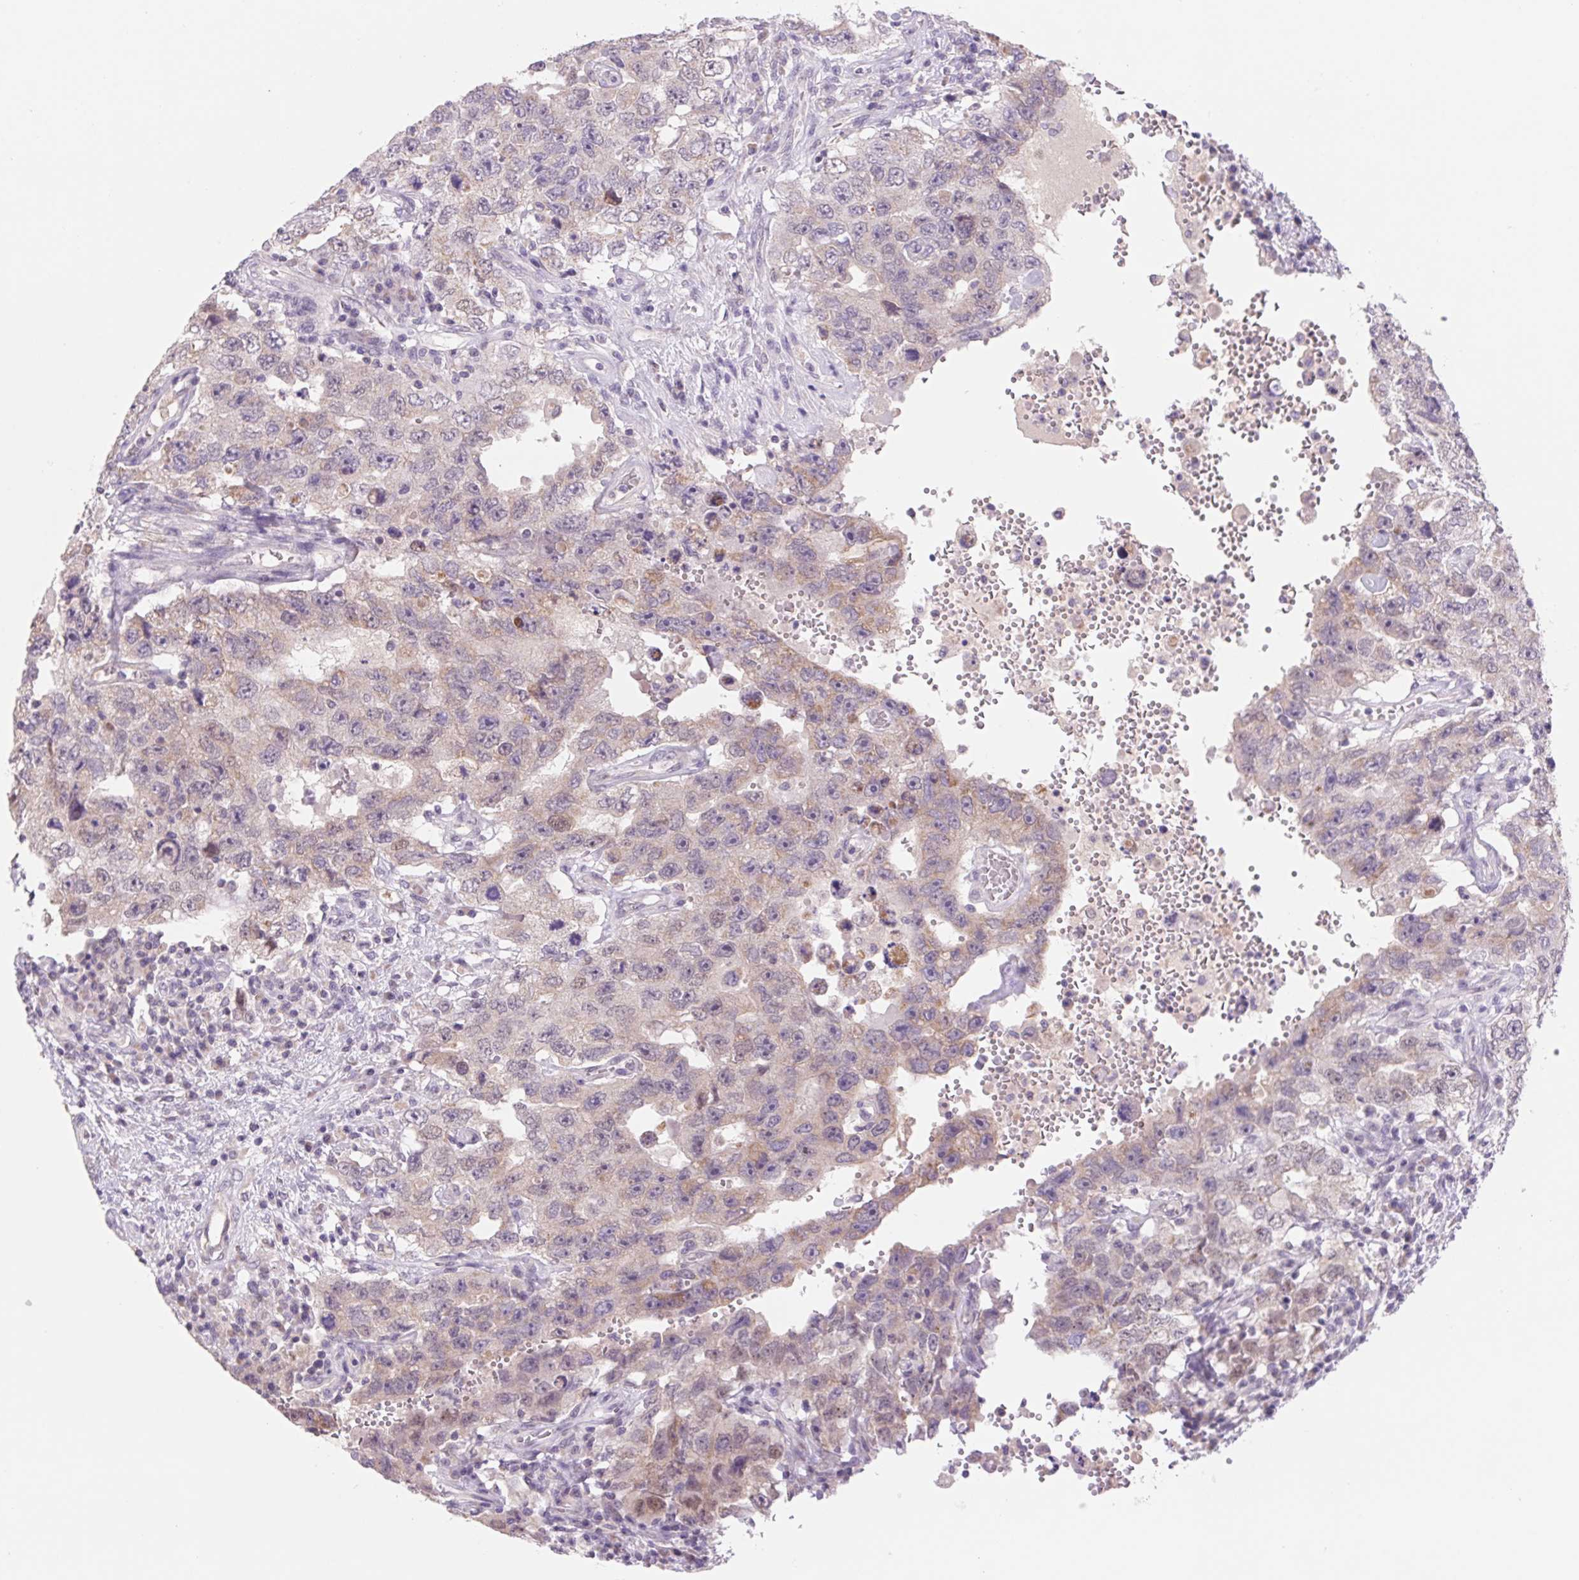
{"staining": {"intensity": "negative", "quantity": "none", "location": "none"}, "tissue": "testis cancer", "cell_type": "Tumor cells", "image_type": "cancer", "snomed": [{"axis": "morphology", "description": "Carcinoma, Embryonal, NOS"}, {"axis": "topography", "description": "Testis"}], "caption": "Immunohistochemistry (IHC) image of neoplastic tissue: human embryonal carcinoma (testis) stained with DAB (3,3'-diaminobenzidine) reveals no significant protein expression in tumor cells. The staining is performed using DAB (3,3'-diaminobenzidine) brown chromogen with nuclei counter-stained in using hematoxylin.", "gene": "DPPA5", "patient": {"sex": "male", "age": 26}}